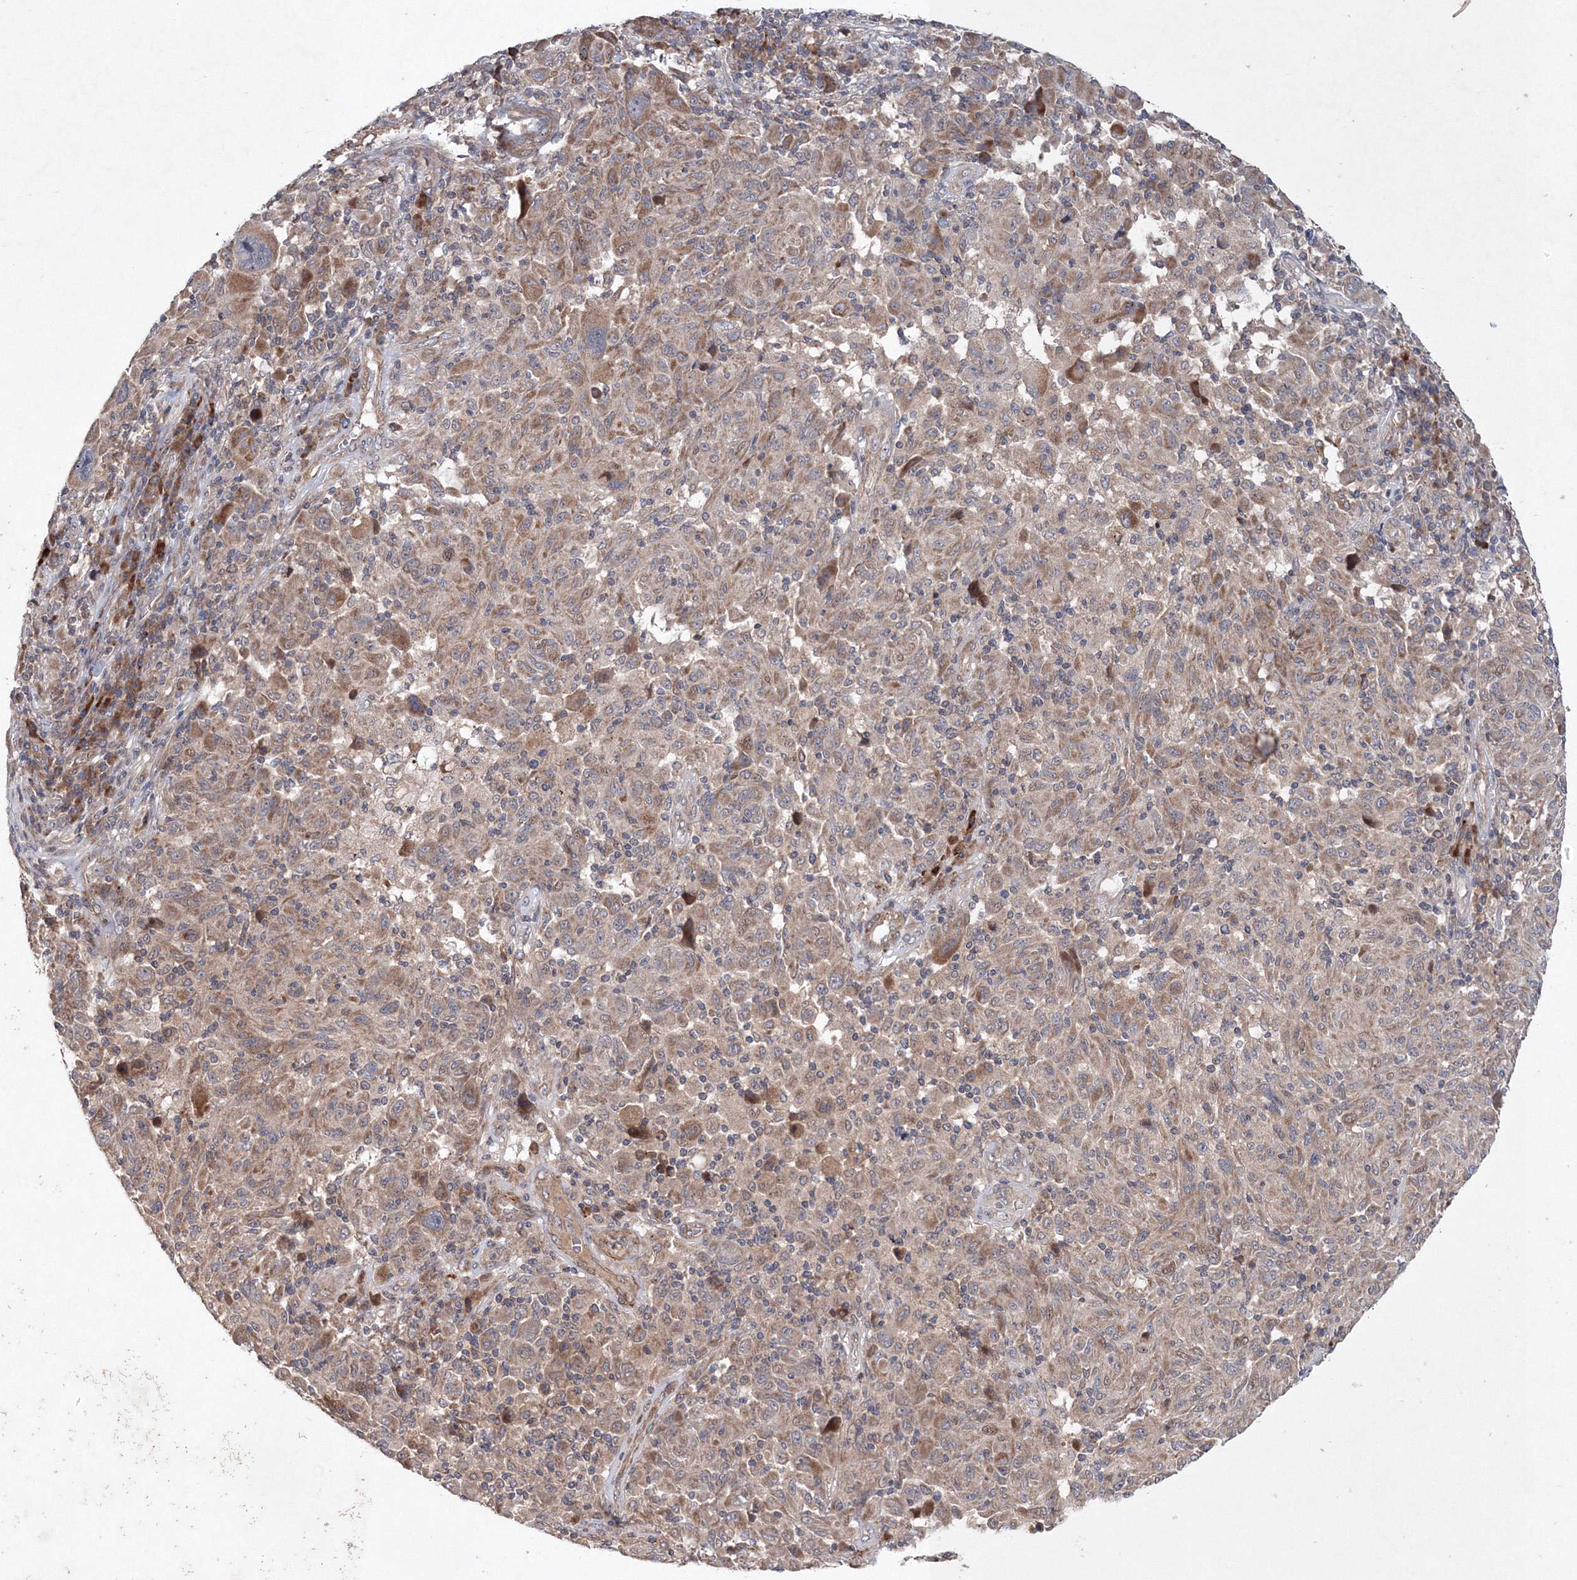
{"staining": {"intensity": "moderate", "quantity": "25%-75%", "location": "cytoplasmic/membranous"}, "tissue": "melanoma", "cell_type": "Tumor cells", "image_type": "cancer", "snomed": [{"axis": "morphology", "description": "Malignant melanoma, NOS"}, {"axis": "topography", "description": "Skin"}], "caption": "A high-resolution photomicrograph shows IHC staining of melanoma, which displays moderate cytoplasmic/membranous staining in approximately 25%-75% of tumor cells. Nuclei are stained in blue.", "gene": "NOA1", "patient": {"sex": "male", "age": 53}}